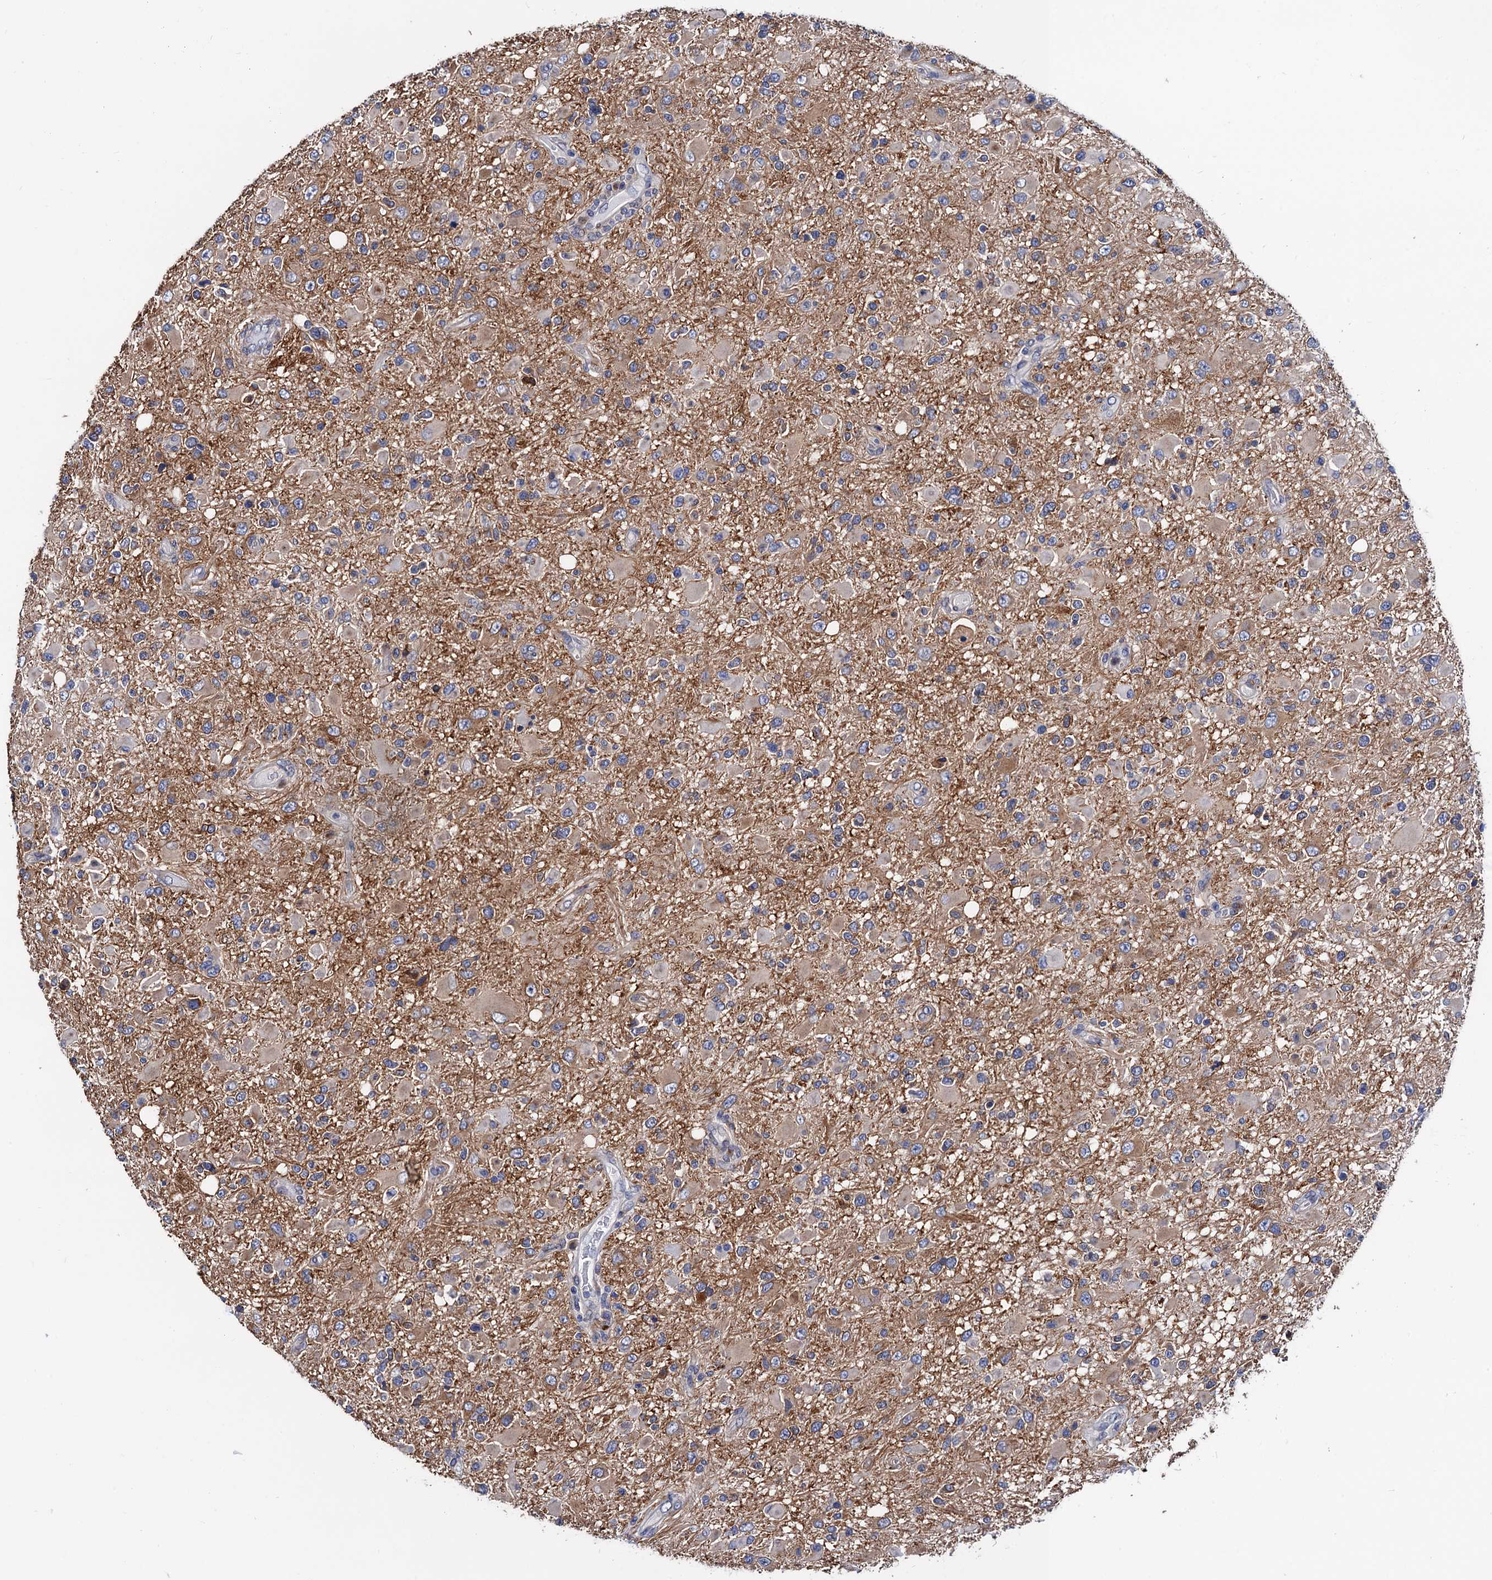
{"staining": {"intensity": "negative", "quantity": "none", "location": "none"}, "tissue": "glioma", "cell_type": "Tumor cells", "image_type": "cancer", "snomed": [{"axis": "morphology", "description": "Glioma, malignant, High grade"}, {"axis": "topography", "description": "Brain"}], "caption": "The immunohistochemistry (IHC) micrograph has no significant expression in tumor cells of high-grade glioma (malignant) tissue.", "gene": "ZDHHC18", "patient": {"sex": "male", "age": 53}}